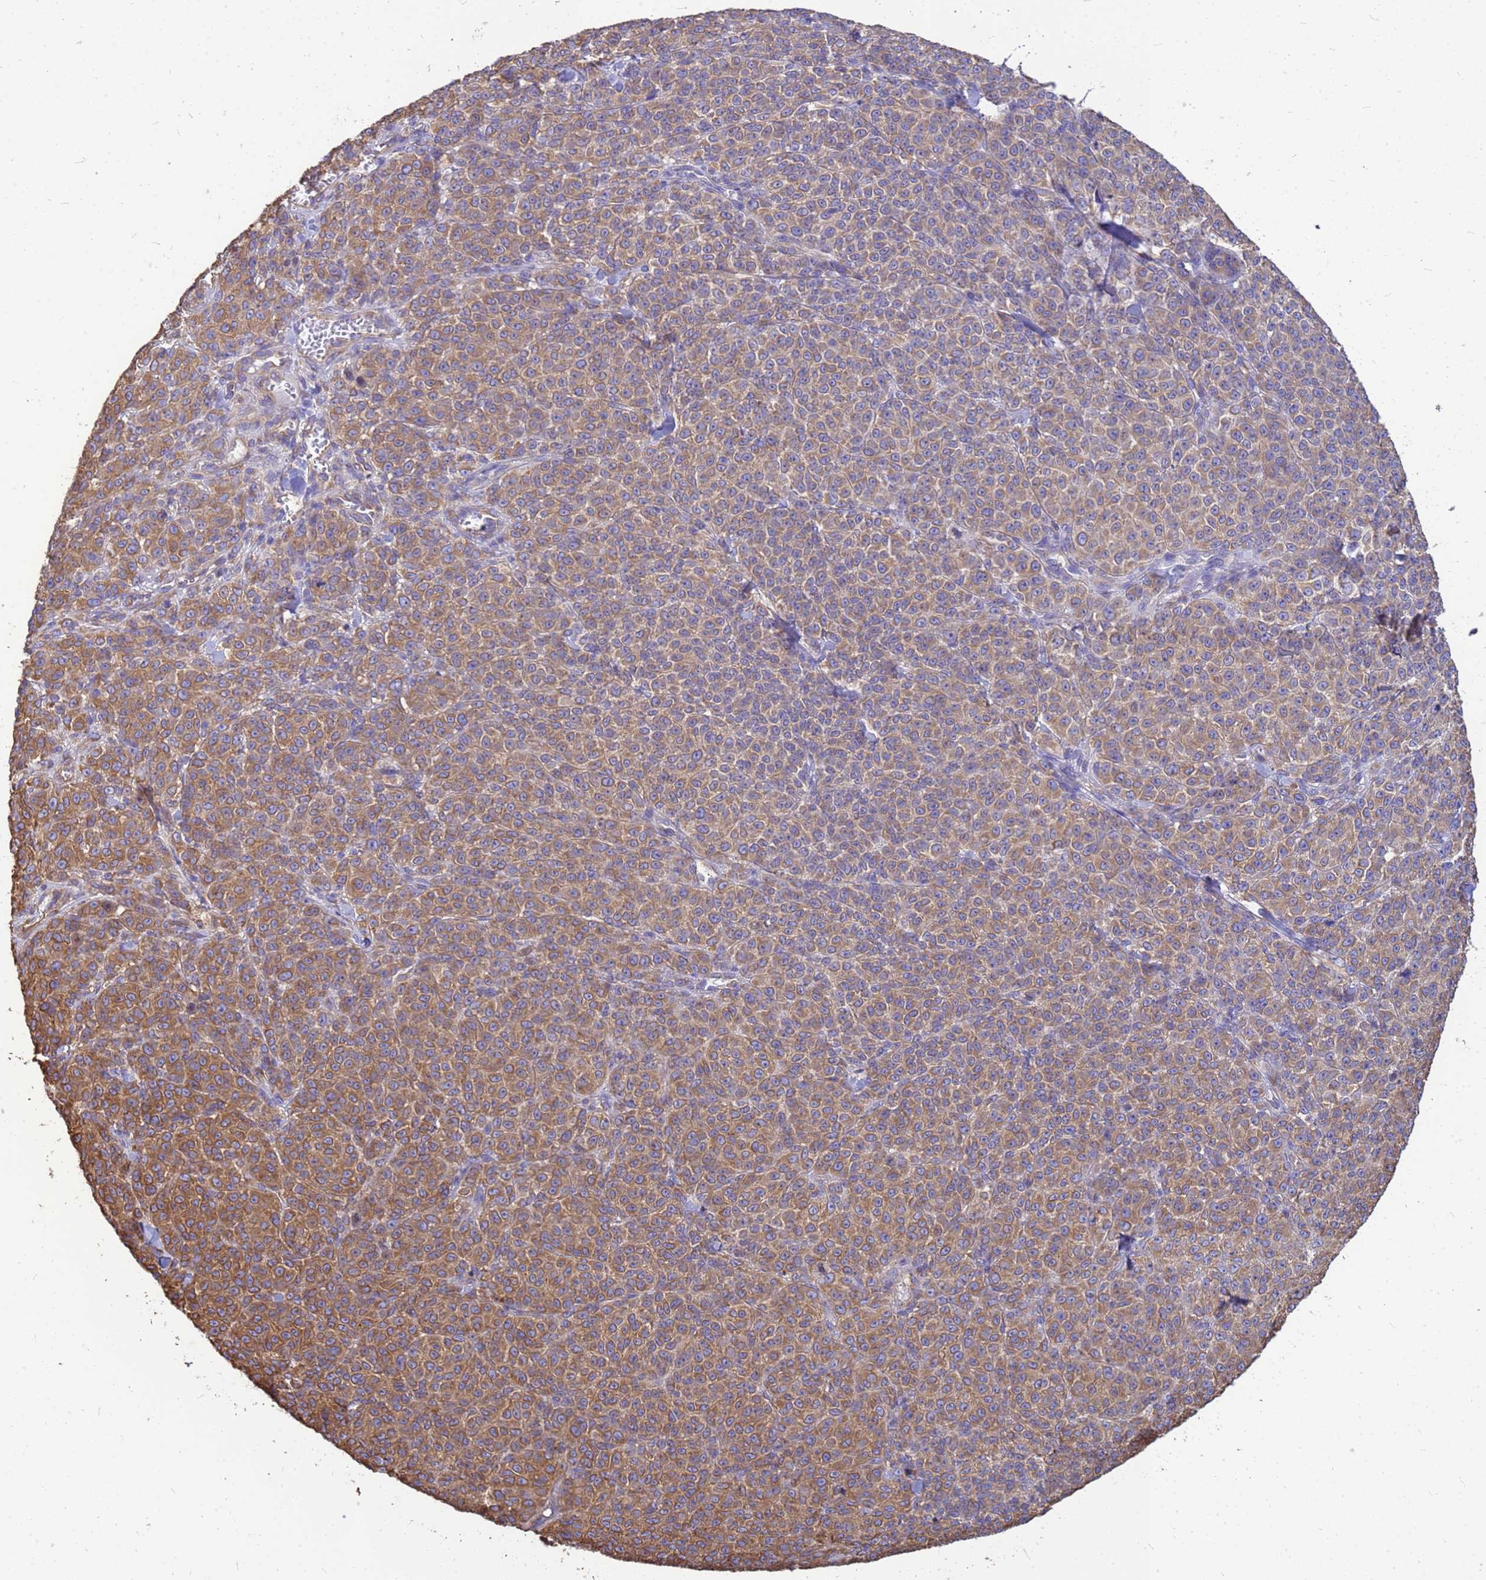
{"staining": {"intensity": "moderate", "quantity": ">75%", "location": "cytoplasmic/membranous"}, "tissue": "melanoma", "cell_type": "Tumor cells", "image_type": "cancer", "snomed": [{"axis": "morphology", "description": "Normal tissue, NOS"}, {"axis": "morphology", "description": "Malignant melanoma, NOS"}, {"axis": "topography", "description": "Skin"}], "caption": "Immunohistochemical staining of melanoma displays medium levels of moderate cytoplasmic/membranous expression in approximately >75% of tumor cells.", "gene": "TUBB1", "patient": {"sex": "female", "age": 34}}